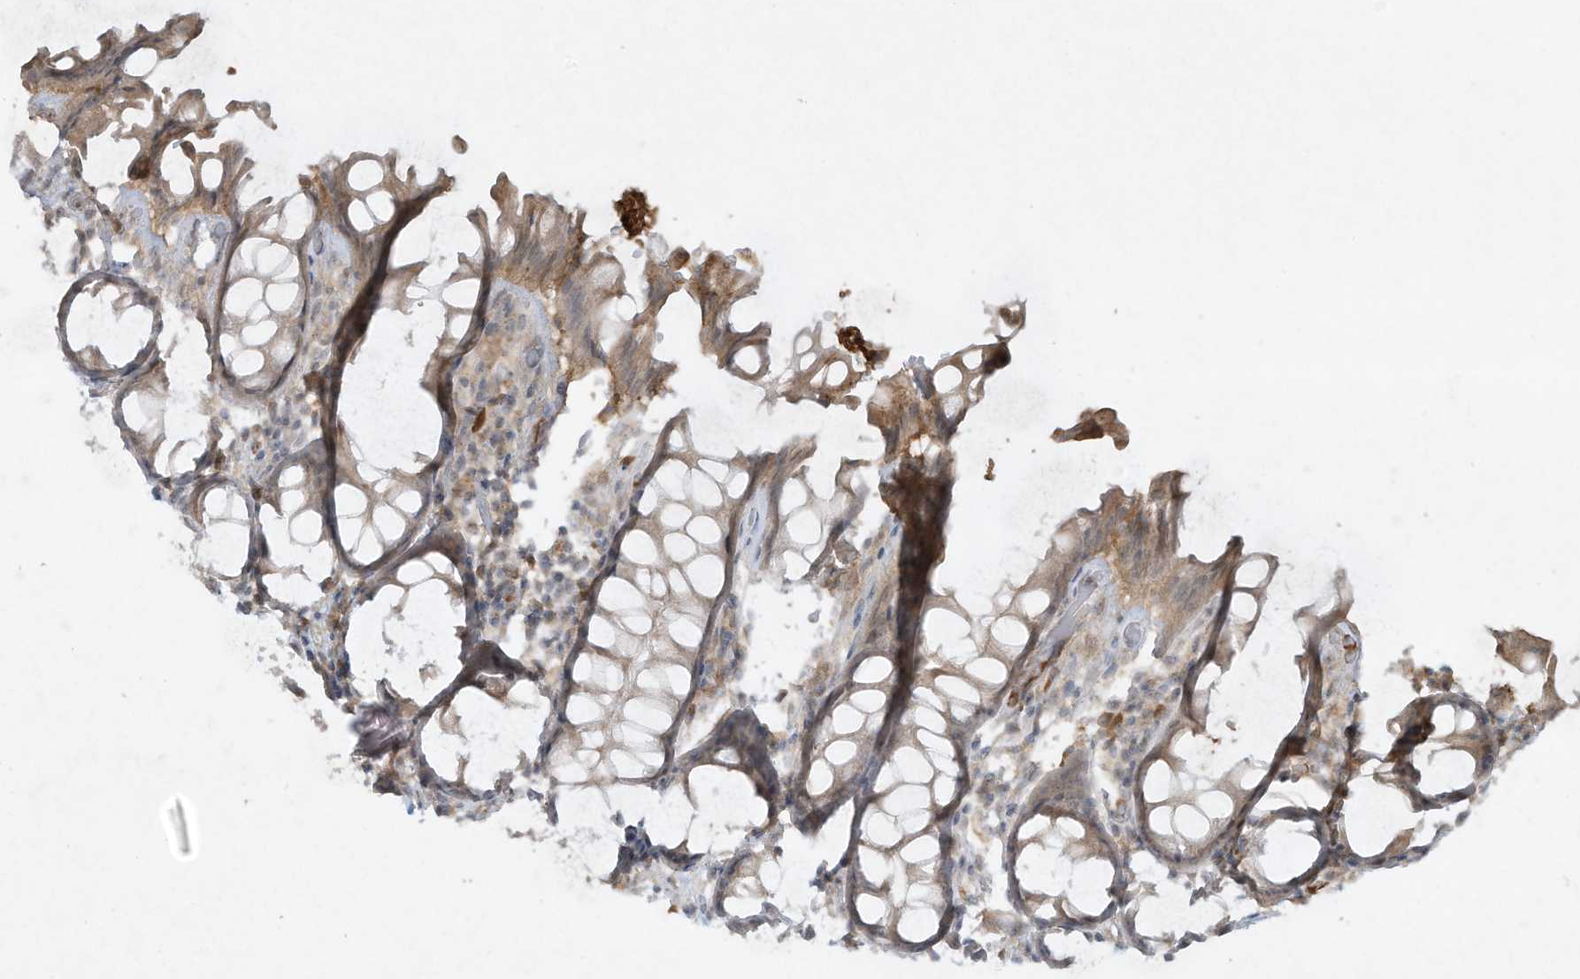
{"staining": {"intensity": "weak", "quantity": "25%-75%", "location": "cytoplasmic/membranous"}, "tissue": "rectum", "cell_type": "Glandular cells", "image_type": "normal", "snomed": [{"axis": "morphology", "description": "Normal tissue, NOS"}, {"axis": "topography", "description": "Rectum"}], "caption": "Weak cytoplasmic/membranous staining for a protein is appreciated in about 25%-75% of glandular cells of normal rectum using immunohistochemistry.", "gene": "FETUB", "patient": {"sex": "male", "age": 64}}